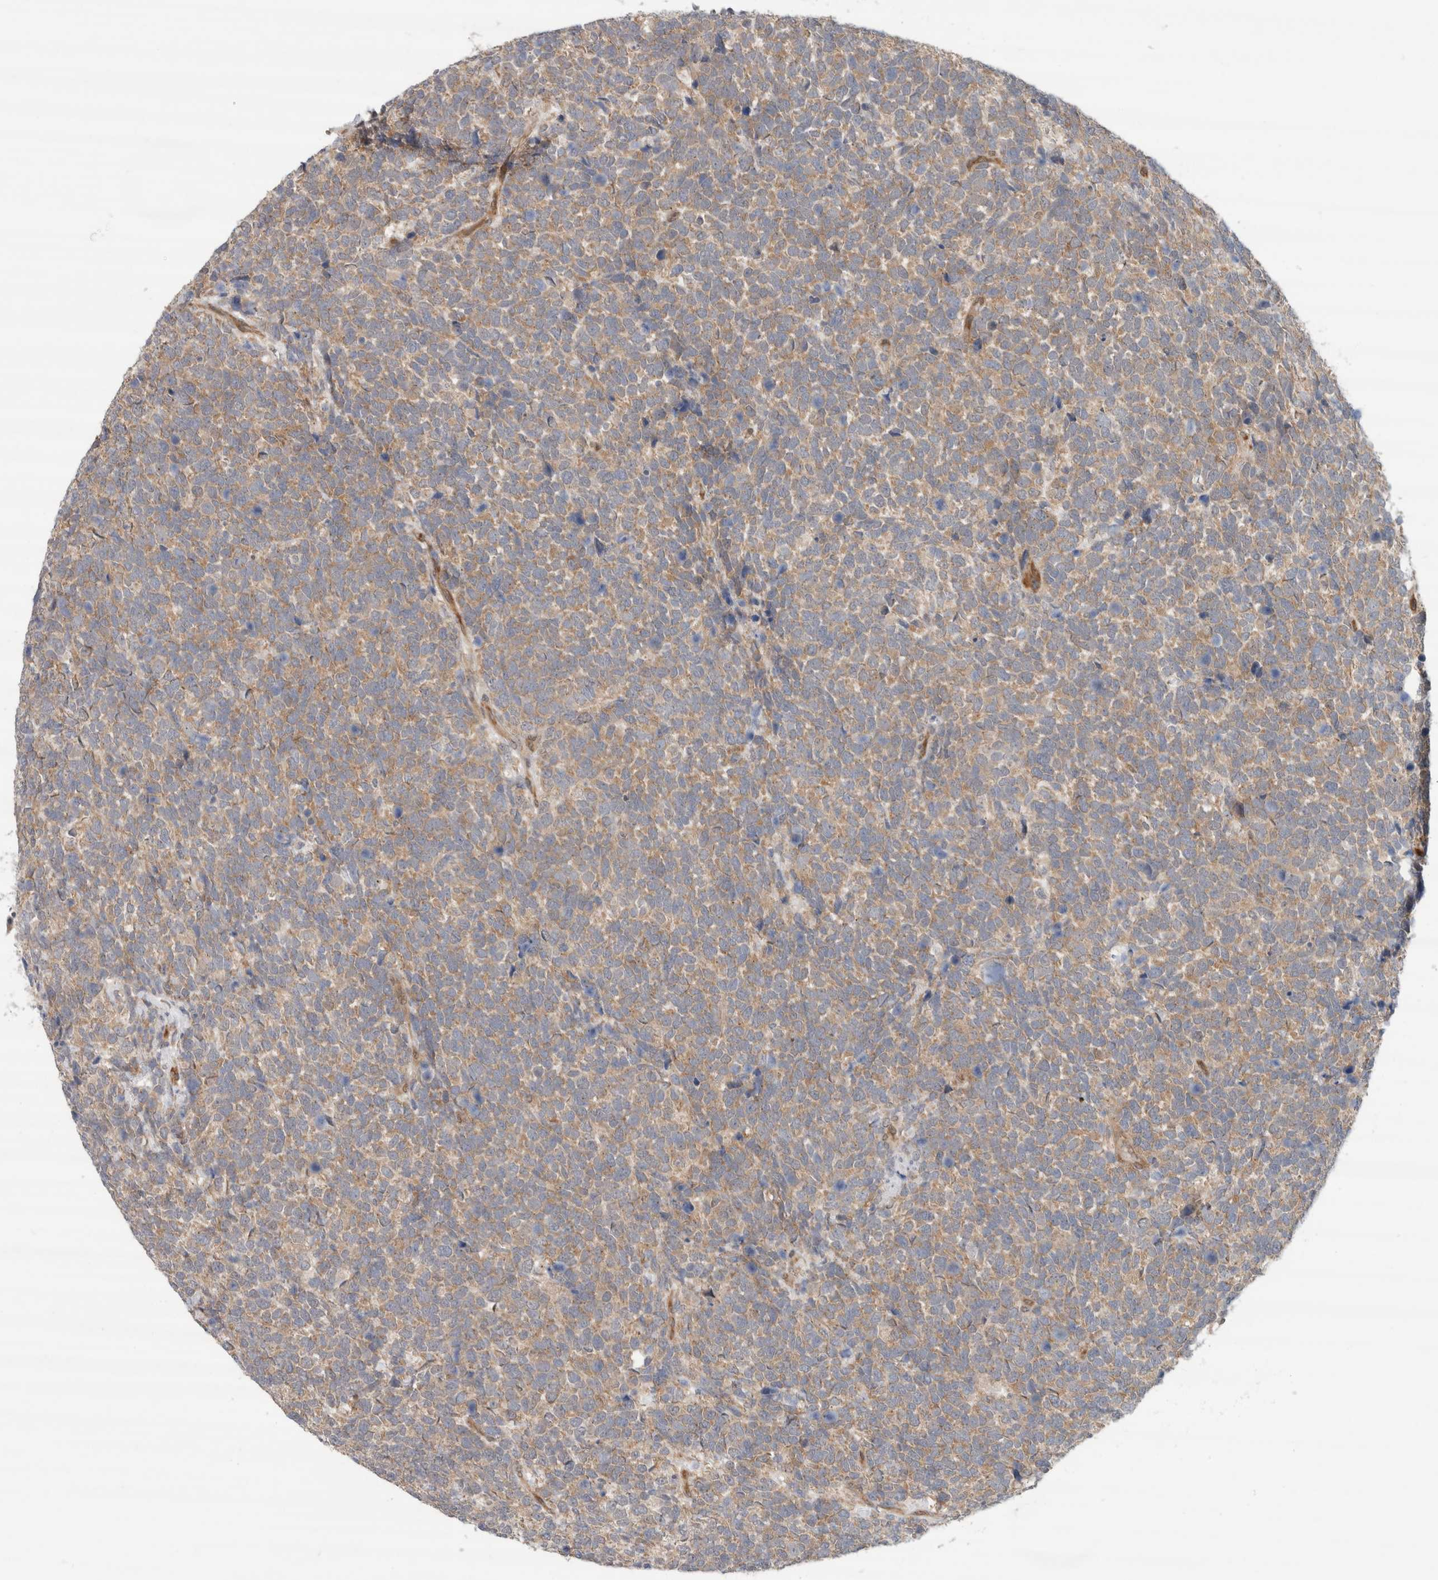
{"staining": {"intensity": "weak", "quantity": ">75%", "location": "cytoplasmic/membranous"}, "tissue": "urothelial cancer", "cell_type": "Tumor cells", "image_type": "cancer", "snomed": [{"axis": "morphology", "description": "Urothelial carcinoma, High grade"}, {"axis": "topography", "description": "Urinary bladder"}], "caption": "Protein expression analysis of human urothelial cancer reveals weak cytoplasmic/membranous positivity in about >75% of tumor cells.", "gene": "EIF4G3", "patient": {"sex": "female", "age": 82}}